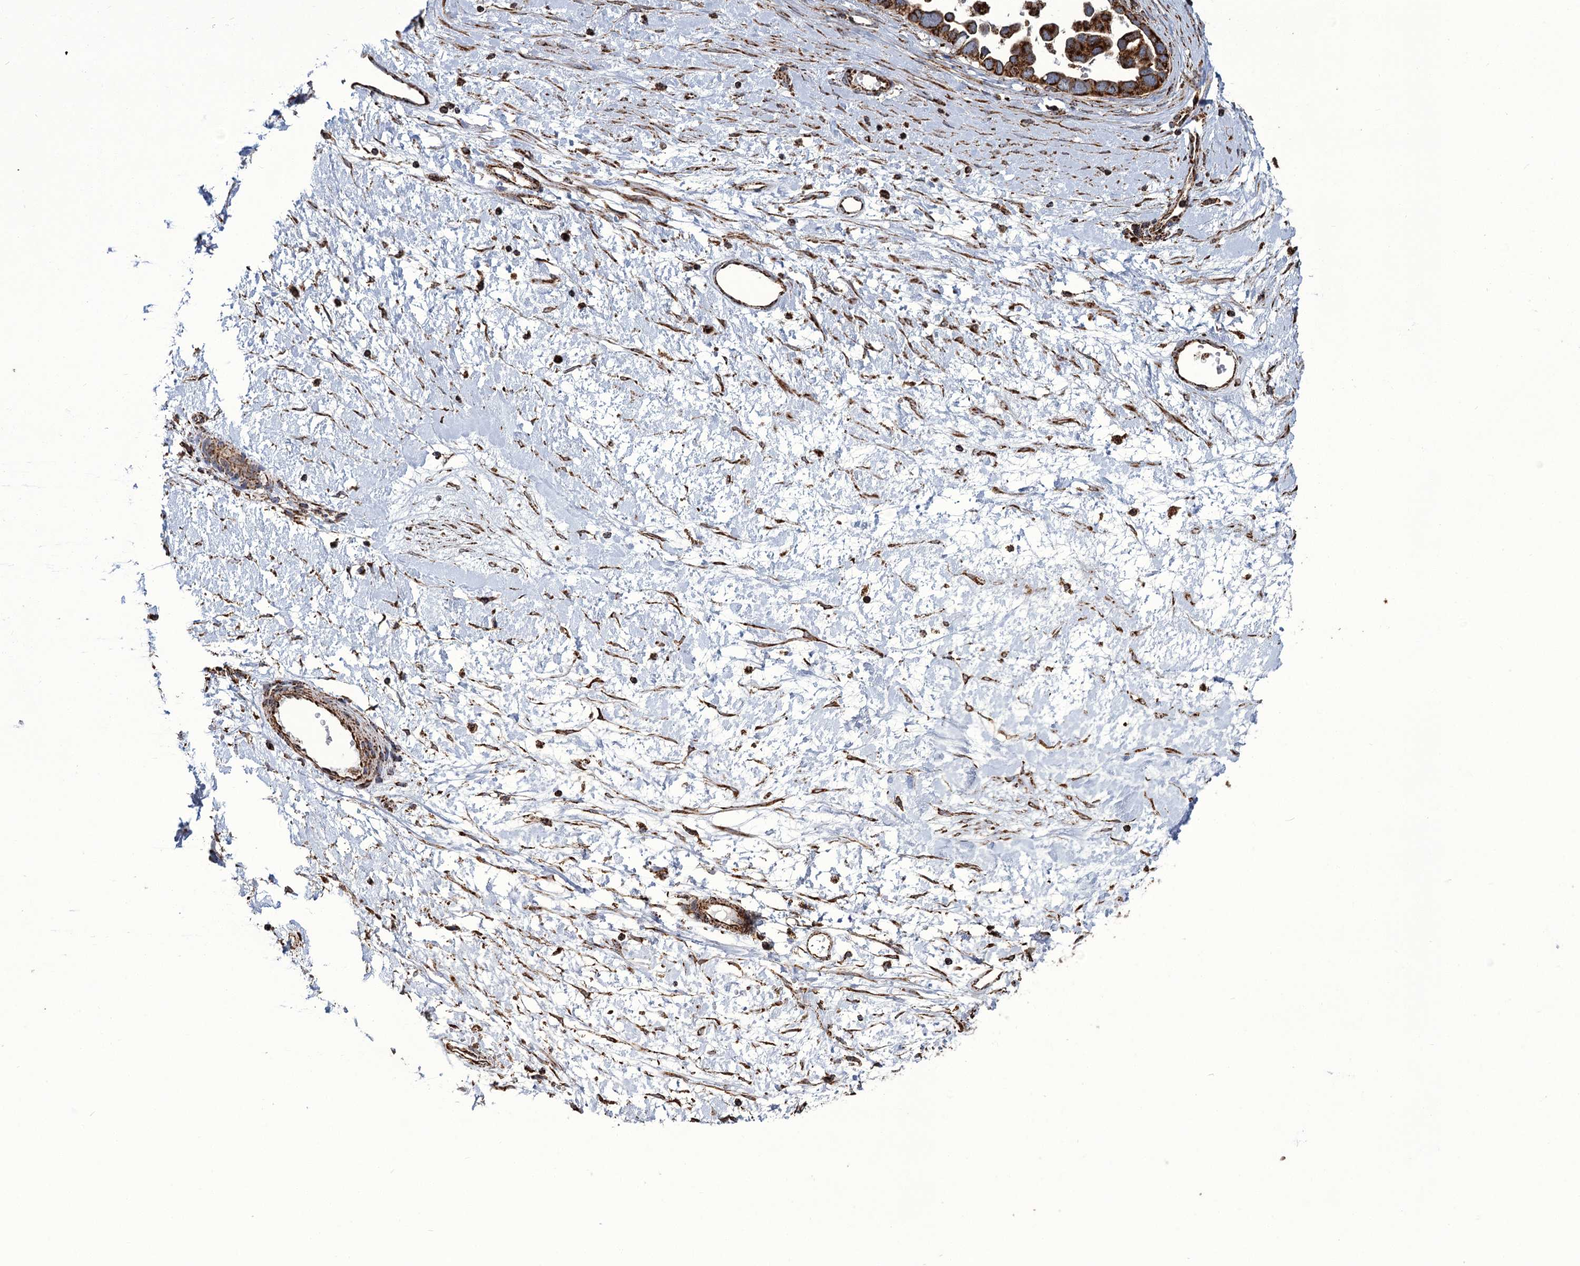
{"staining": {"intensity": "strong", "quantity": ">75%", "location": "cytoplasmic/membranous"}, "tissue": "ovarian cancer", "cell_type": "Tumor cells", "image_type": "cancer", "snomed": [{"axis": "morphology", "description": "Cystadenocarcinoma, serous, NOS"}, {"axis": "topography", "description": "Ovary"}], "caption": "The photomicrograph demonstrates a brown stain indicating the presence of a protein in the cytoplasmic/membranous of tumor cells in serous cystadenocarcinoma (ovarian). (DAB IHC with brightfield microscopy, high magnification).", "gene": "APH1A", "patient": {"sex": "female", "age": 54}}